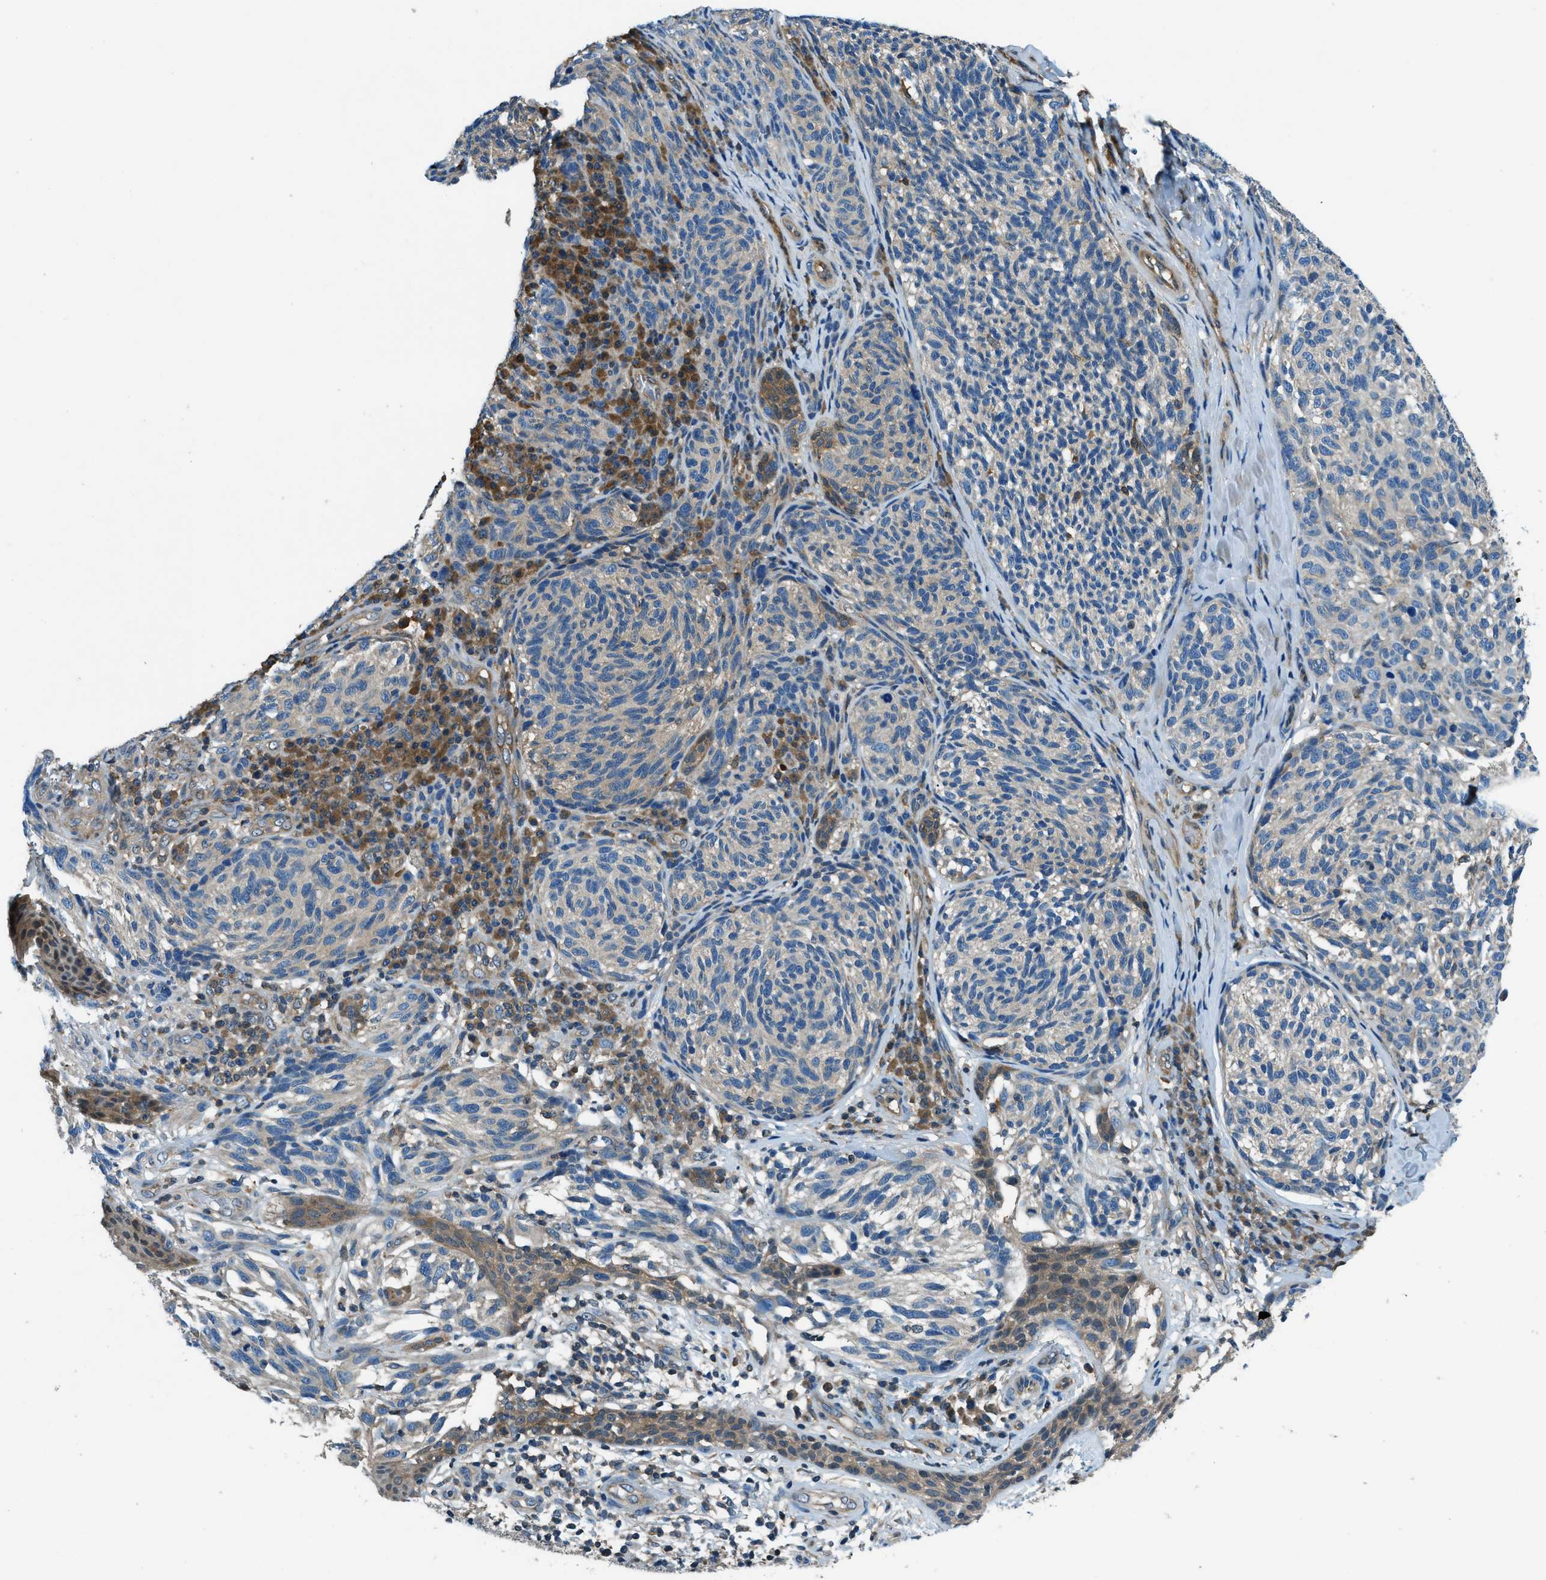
{"staining": {"intensity": "weak", "quantity": "<25%", "location": "cytoplasmic/membranous"}, "tissue": "melanoma", "cell_type": "Tumor cells", "image_type": "cancer", "snomed": [{"axis": "morphology", "description": "Malignant melanoma, NOS"}, {"axis": "topography", "description": "Skin"}], "caption": "Melanoma stained for a protein using immunohistochemistry (IHC) reveals no staining tumor cells.", "gene": "HEBP2", "patient": {"sex": "female", "age": 73}}